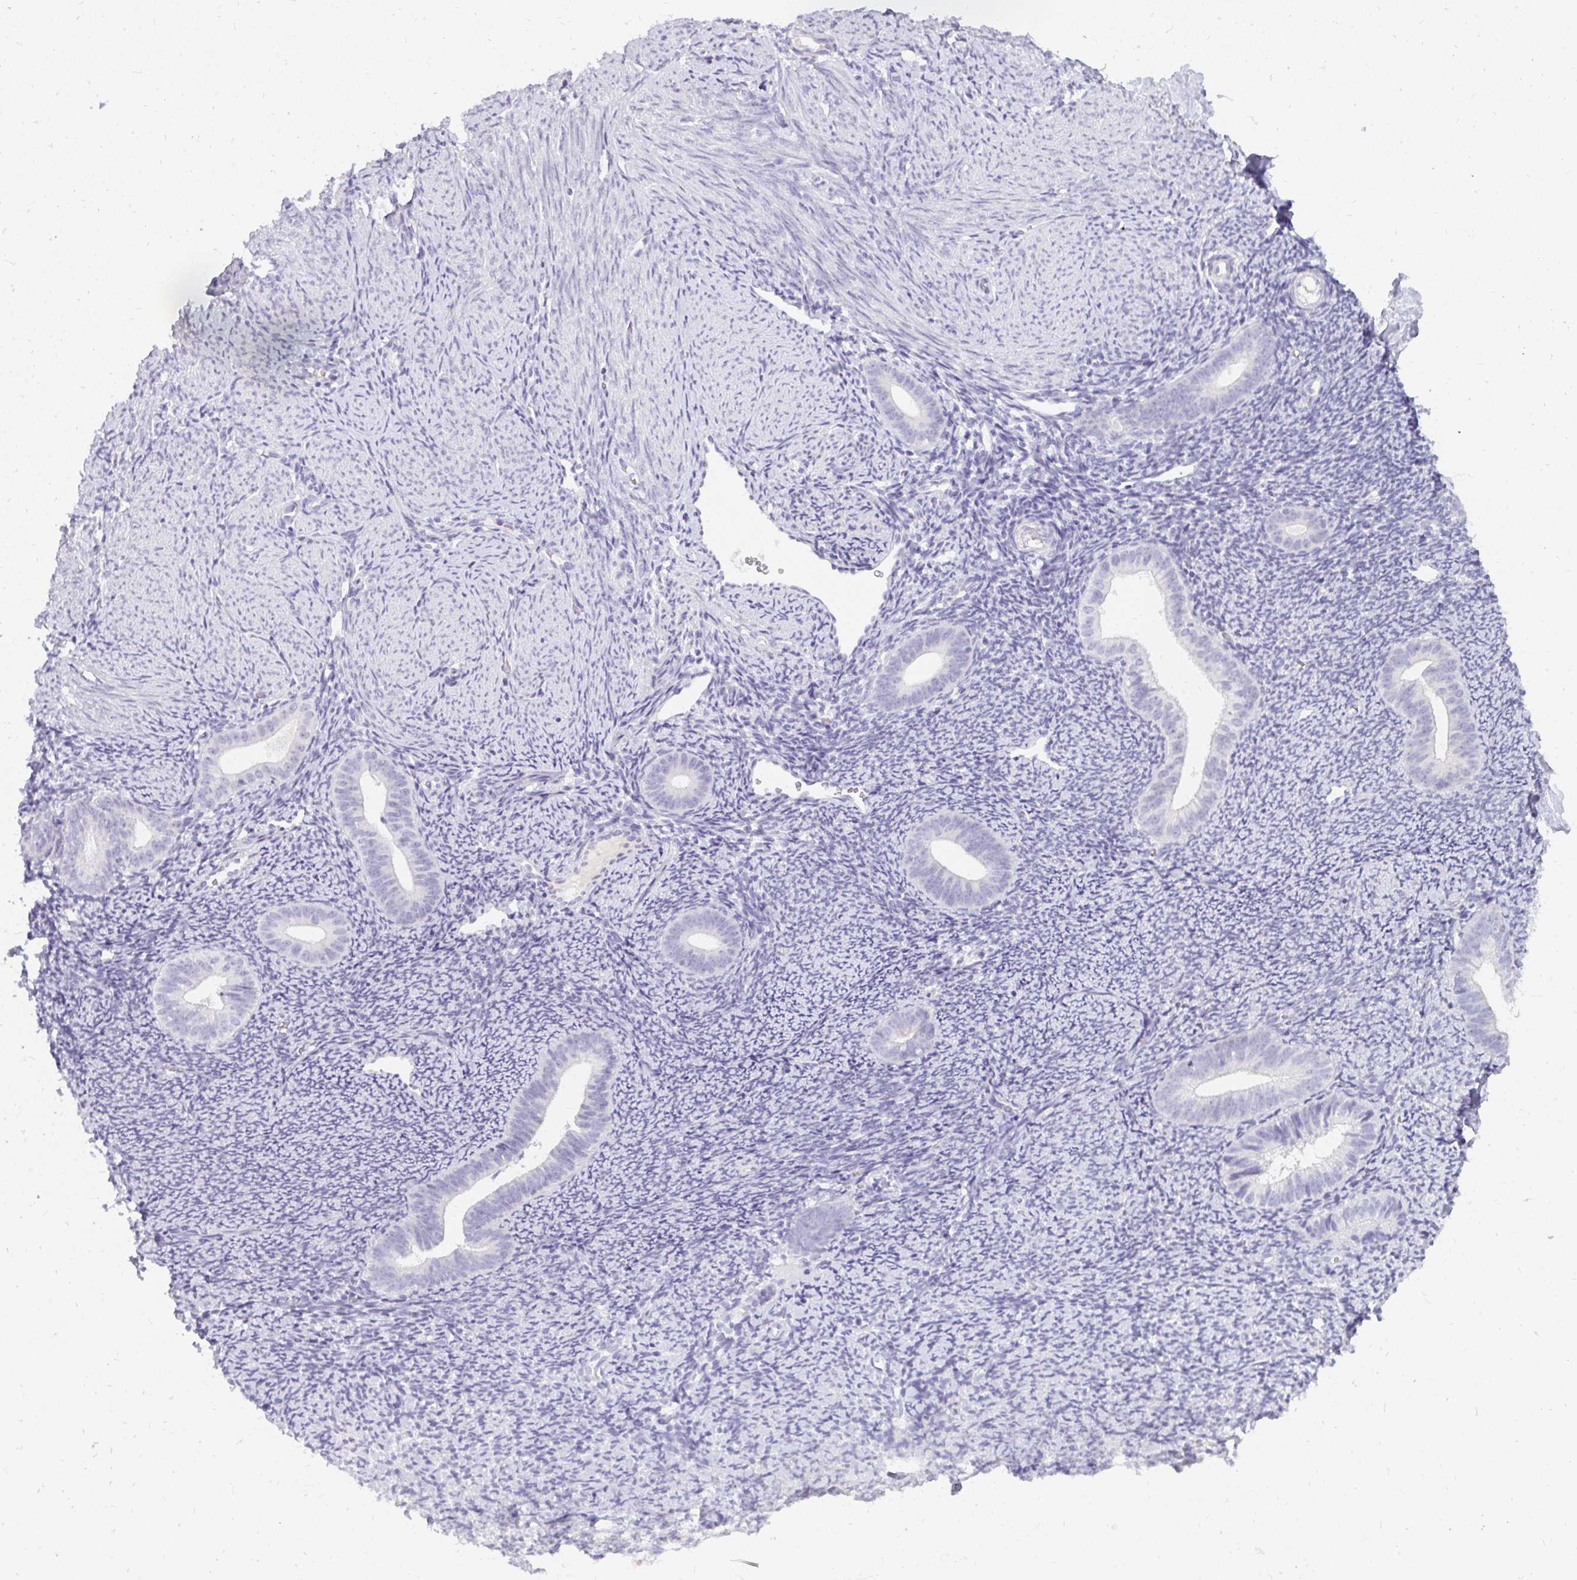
{"staining": {"intensity": "negative", "quantity": "none", "location": "none"}, "tissue": "endometrium", "cell_type": "Cells in endometrial stroma", "image_type": "normal", "snomed": [{"axis": "morphology", "description": "Normal tissue, NOS"}, {"axis": "topography", "description": "Endometrium"}], "caption": "A micrograph of endometrium stained for a protein shows no brown staining in cells in endometrial stroma. The staining is performed using DAB brown chromogen with nuclei counter-stained in using hematoxylin.", "gene": "PPP1R3G", "patient": {"sex": "female", "age": 39}}